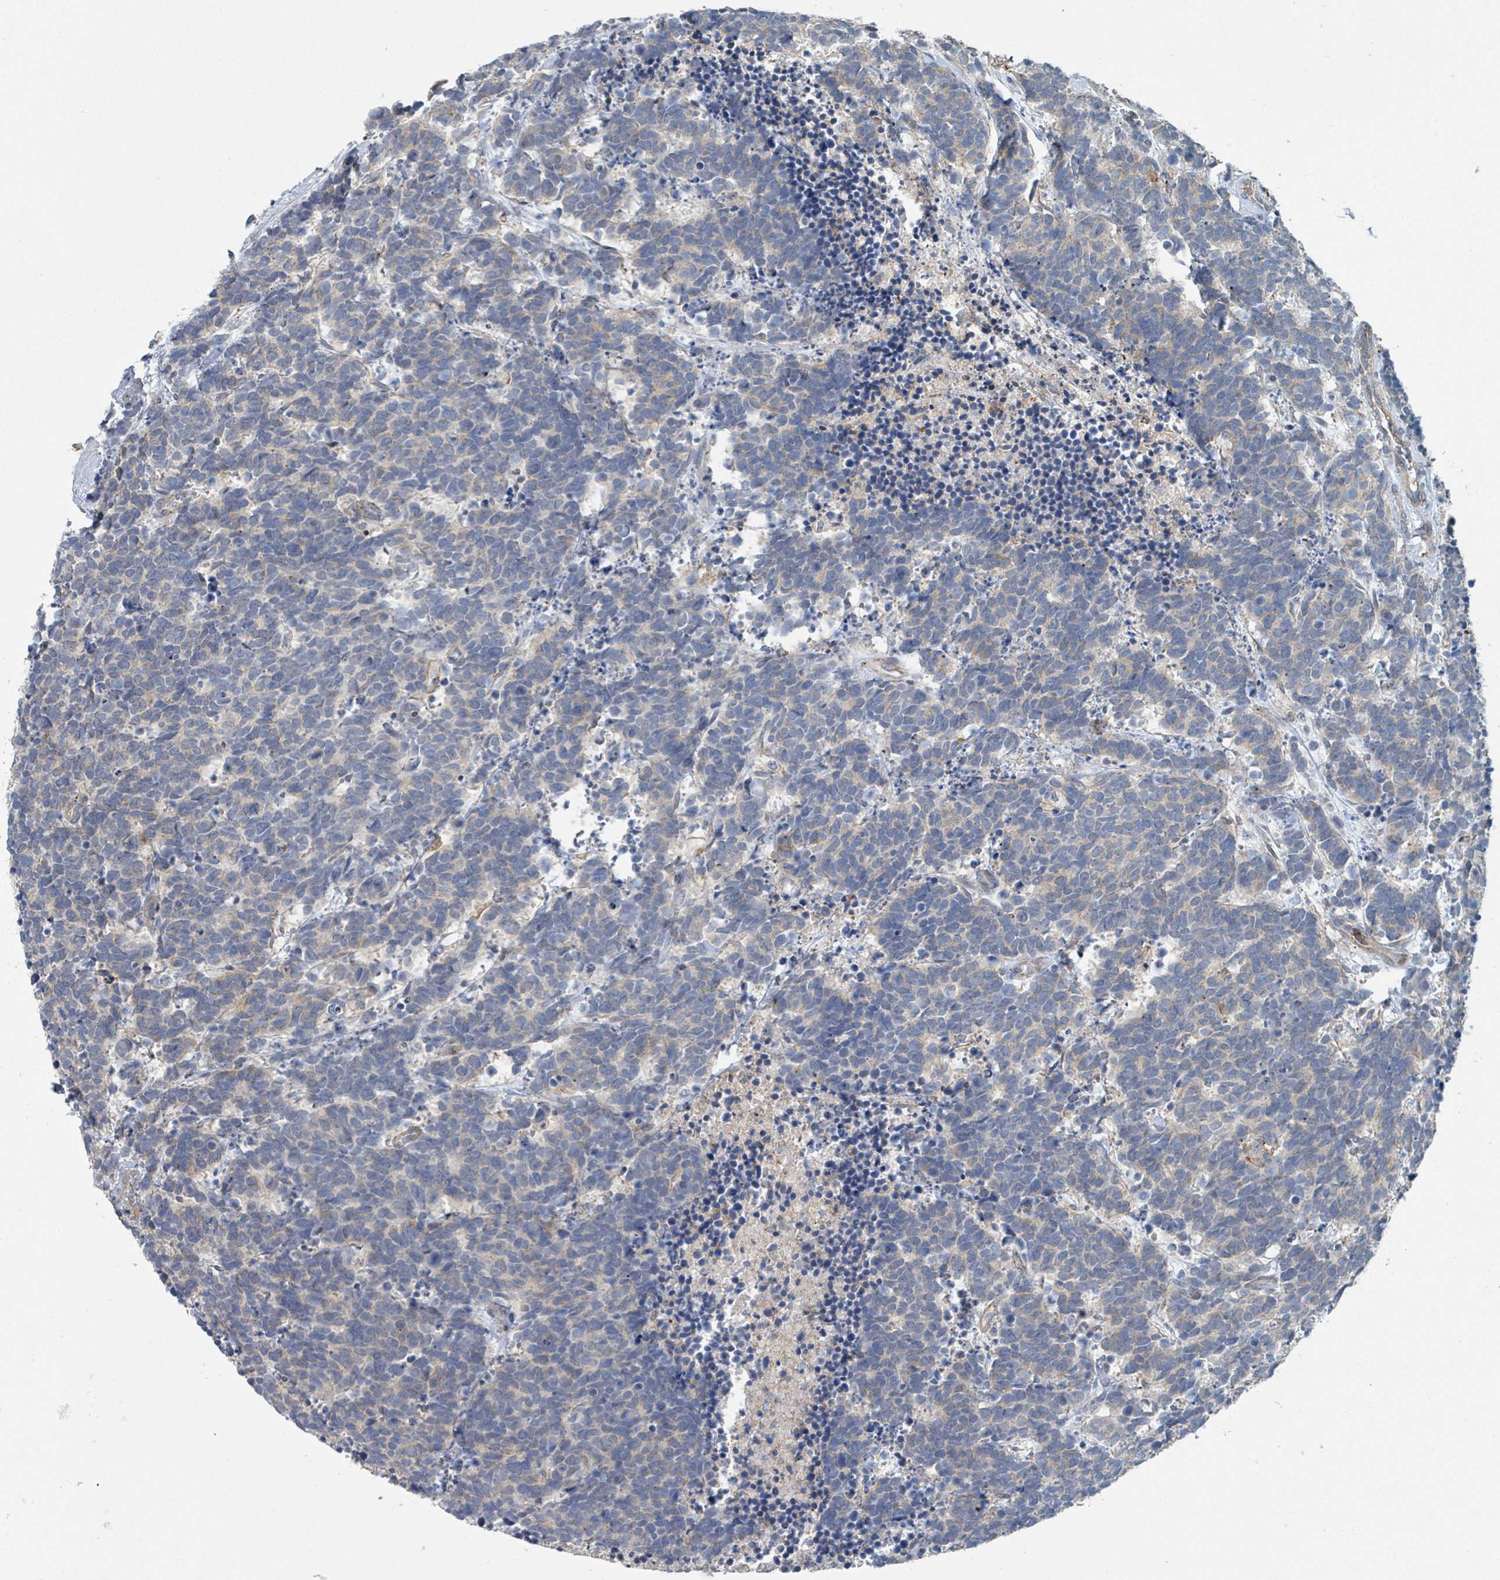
{"staining": {"intensity": "negative", "quantity": "none", "location": "none"}, "tissue": "carcinoid", "cell_type": "Tumor cells", "image_type": "cancer", "snomed": [{"axis": "morphology", "description": "Carcinoma, NOS"}, {"axis": "morphology", "description": "Carcinoid, malignant, NOS"}, {"axis": "topography", "description": "Prostate"}], "caption": "High magnification brightfield microscopy of carcinoma stained with DAB (brown) and counterstained with hematoxylin (blue): tumor cells show no significant staining. The staining was performed using DAB (3,3'-diaminobenzidine) to visualize the protein expression in brown, while the nuclei were stained in blue with hematoxylin (Magnification: 20x).", "gene": "LRRC42", "patient": {"sex": "male", "age": 57}}